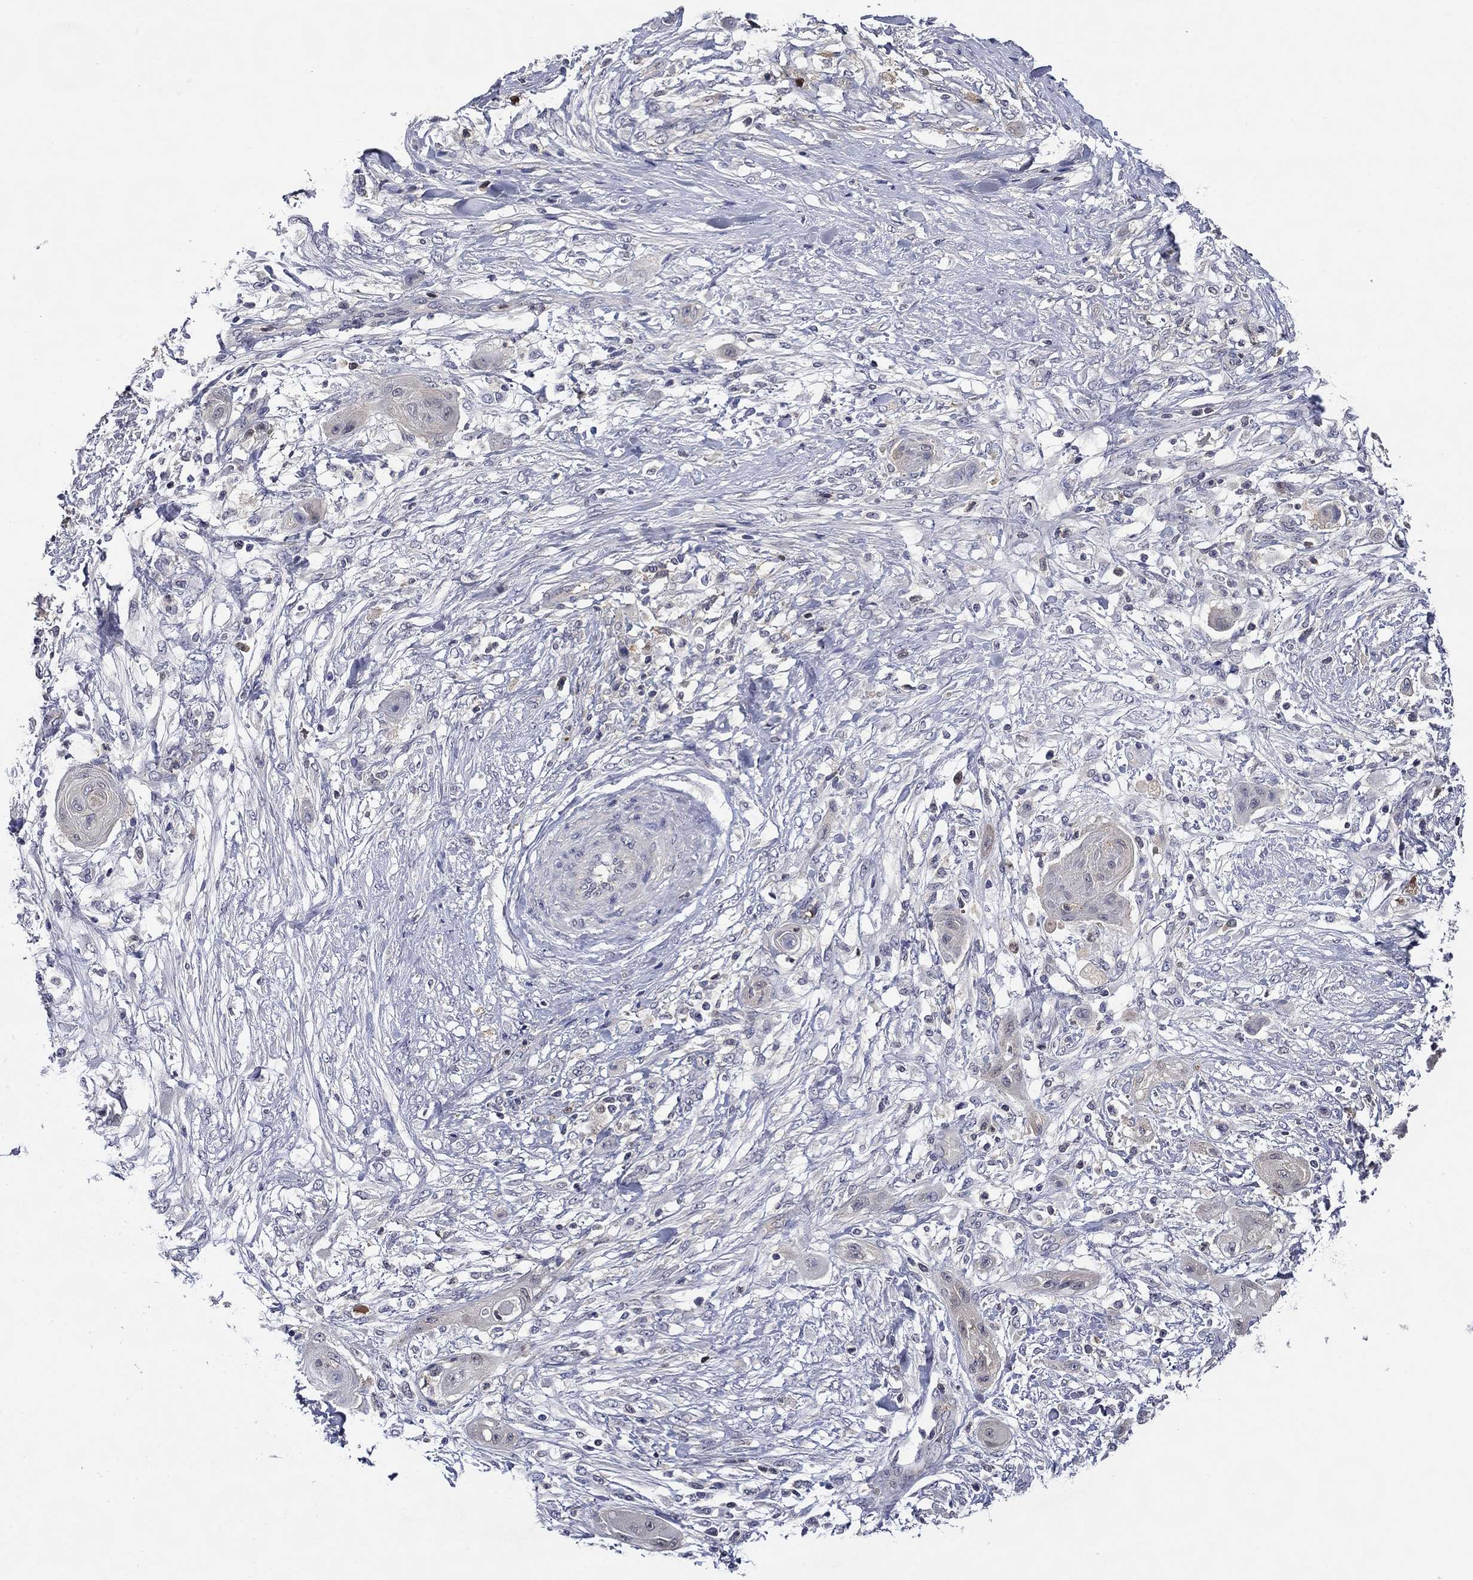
{"staining": {"intensity": "negative", "quantity": "none", "location": "none"}, "tissue": "skin cancer", "cell_type": "Tumor cells", "image_type": "cancer", "snomed": [{"axis": "morphology", "description": "Squamous cell carcinoma, NOS"}, {"axis": "topography", "description": "Skin"}], "caption": "Tumor cells are negative for protein expression in human skin cancer.", "gene": "DDTL", "patient": {"sex": "male", "age": 62}}